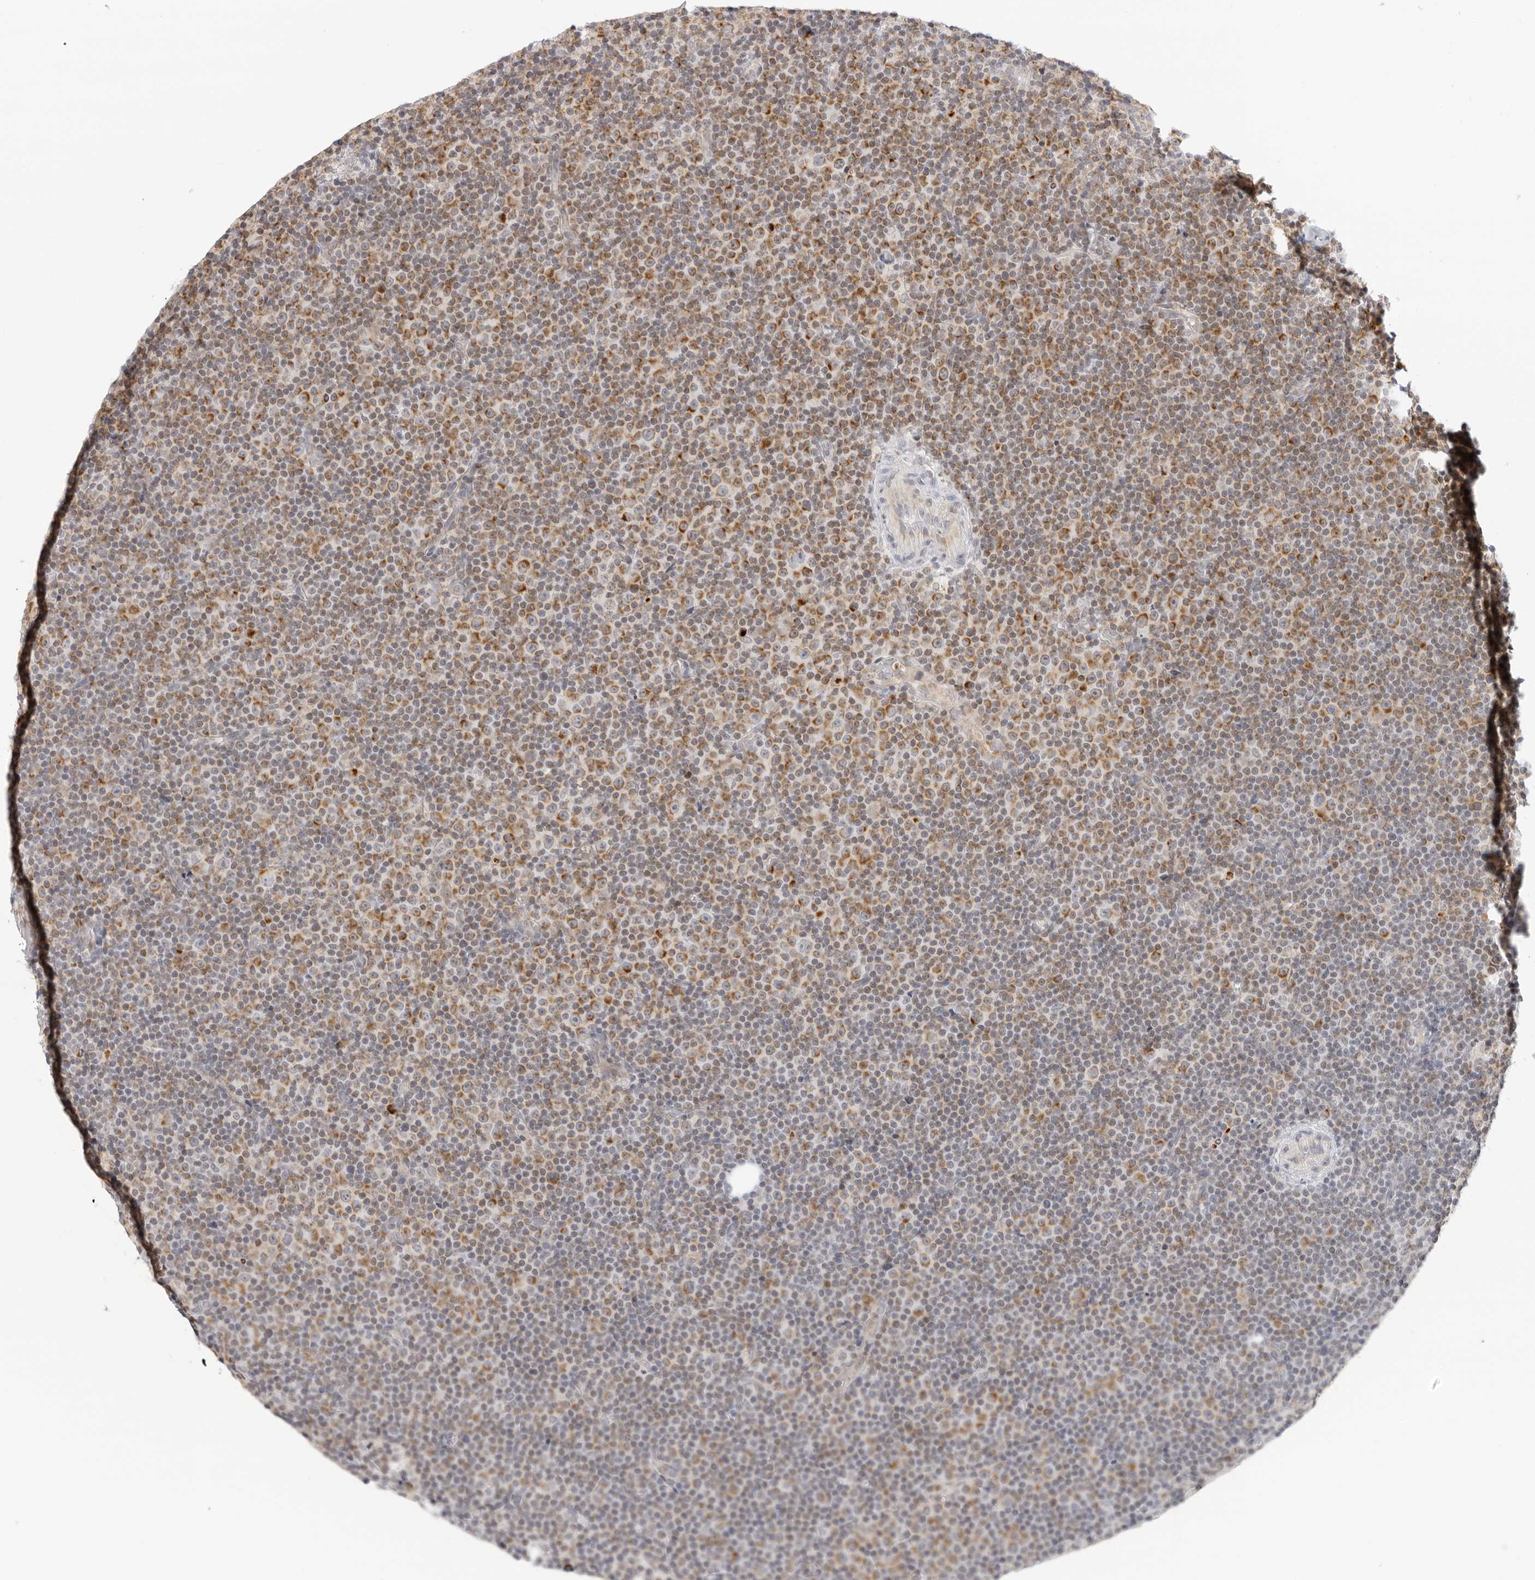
{"staining": {"intensity": "moderate", "quantity": "25%-75%", "location": "cytoplasmic/membranous"}, "tissue": "lymphoma", "cell_type": "Tumor cells", "image_type": "cancer", "snomed": [{"axis": "morphology", "description": "Malignant lymphoma, non-Hodgkin's type, Low grade"}, {"axis": "topography", "description": "Lymph node"}], "caption": "Human lymphoma stained for a protein (brown) demonstrates moderate cytoplasmic/membranous positive expression in about 25%-75% of tumor cells.", "gene": "CIART", "patient": {"sex": "female", "age": 67}}